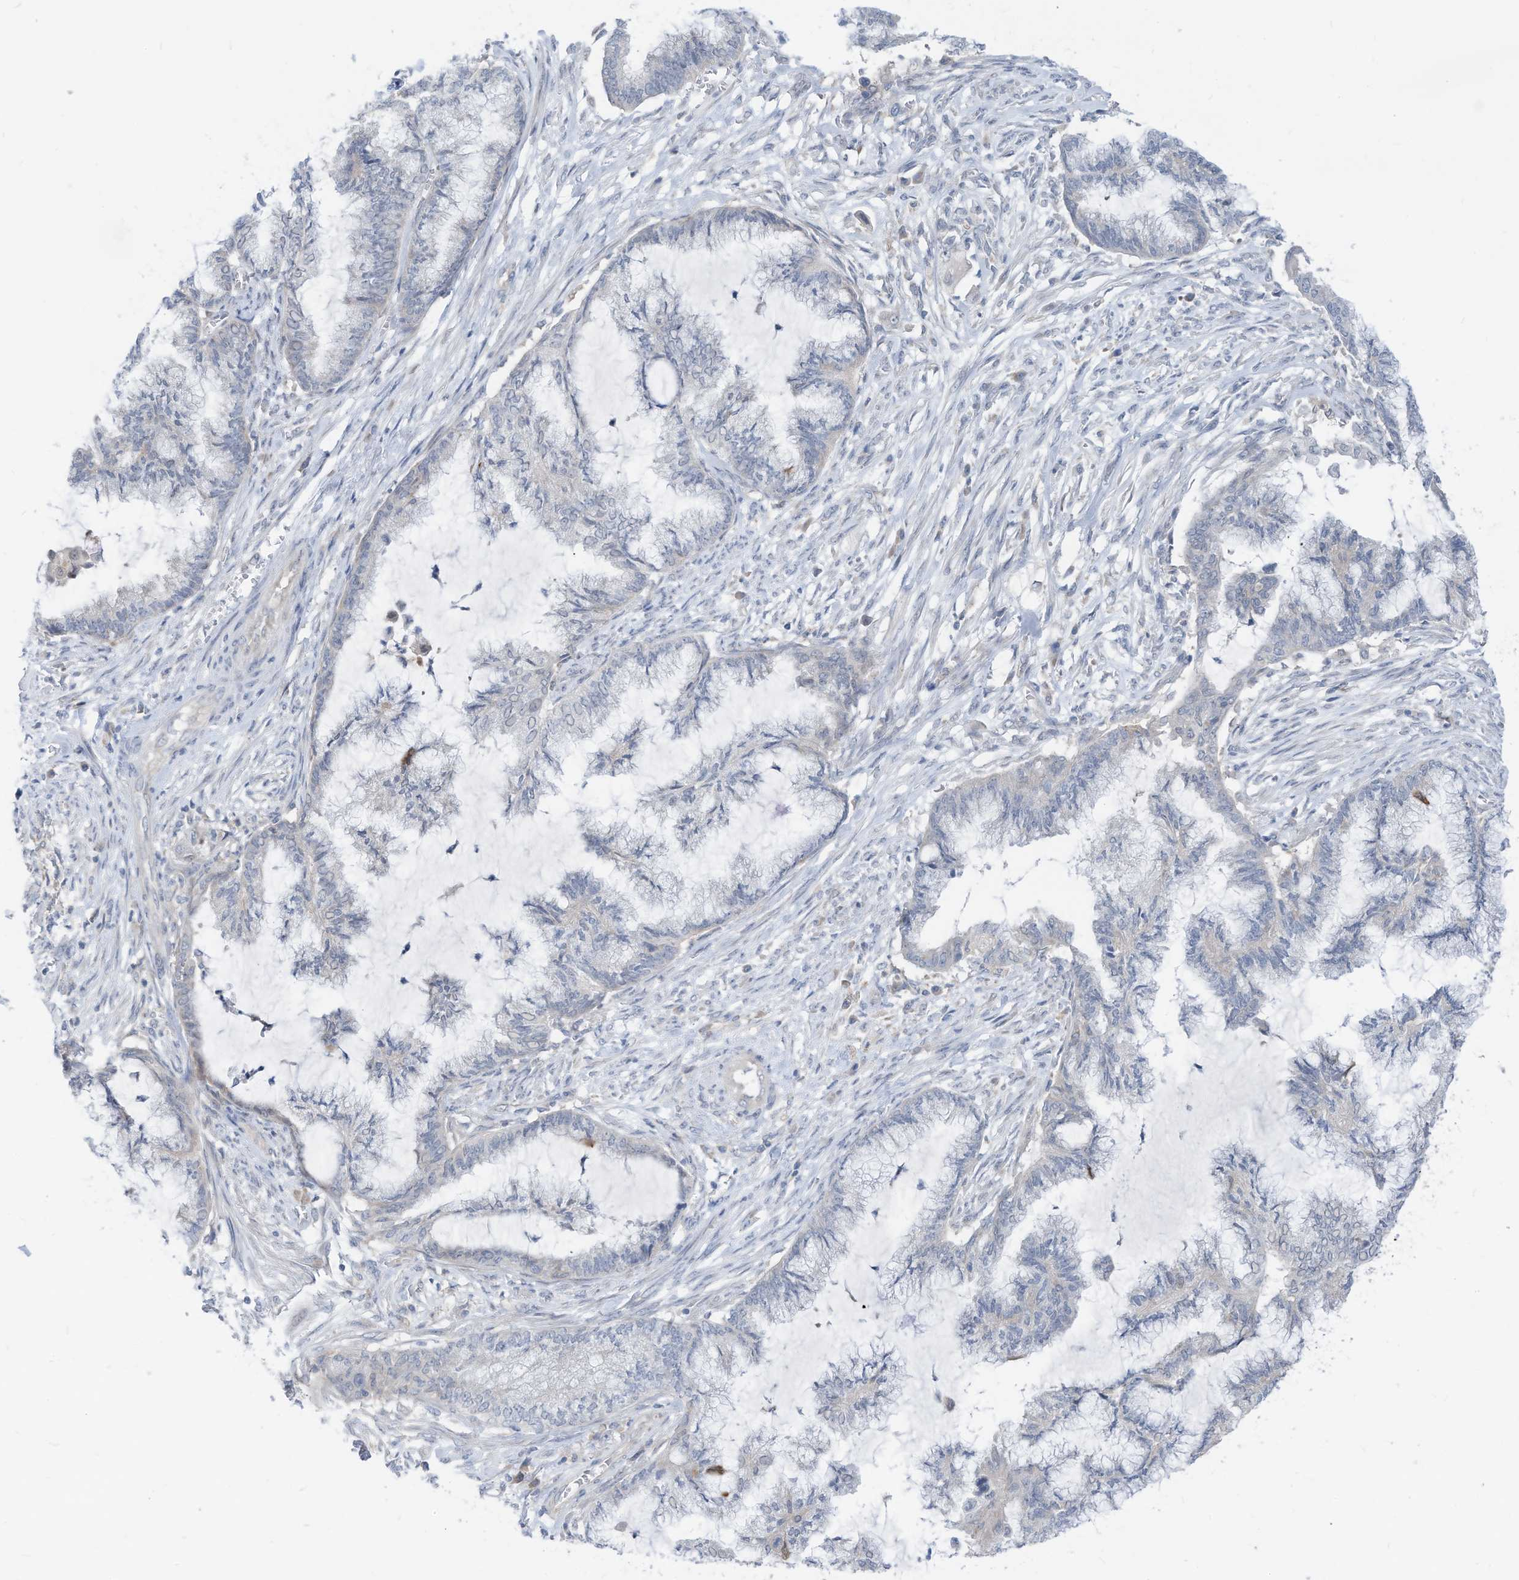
{"staining": {"intensity": "negative", "quantity": "none", "location": "none"}, "tissue": "endometrial cancer", "cell_type": "Tumor cells", "image_type": "cancer", "snomed": [{"axis": "morphology", "description": "Adenocarcinoma, NOS"}, {"axis": "topography", "description": "Endometrium"}], "caption": "Immunohistochemical staining of adenocarcinoma (endometrial) reveals no significant expression in tumor cells. The staining is performed using DAB (3,3'-diaminobenzidine) brown chromogen with nuclei counter-stained in using hematoxylin.", "gene": "LDAH", "patient": {"sex": "female", "age": 86}}